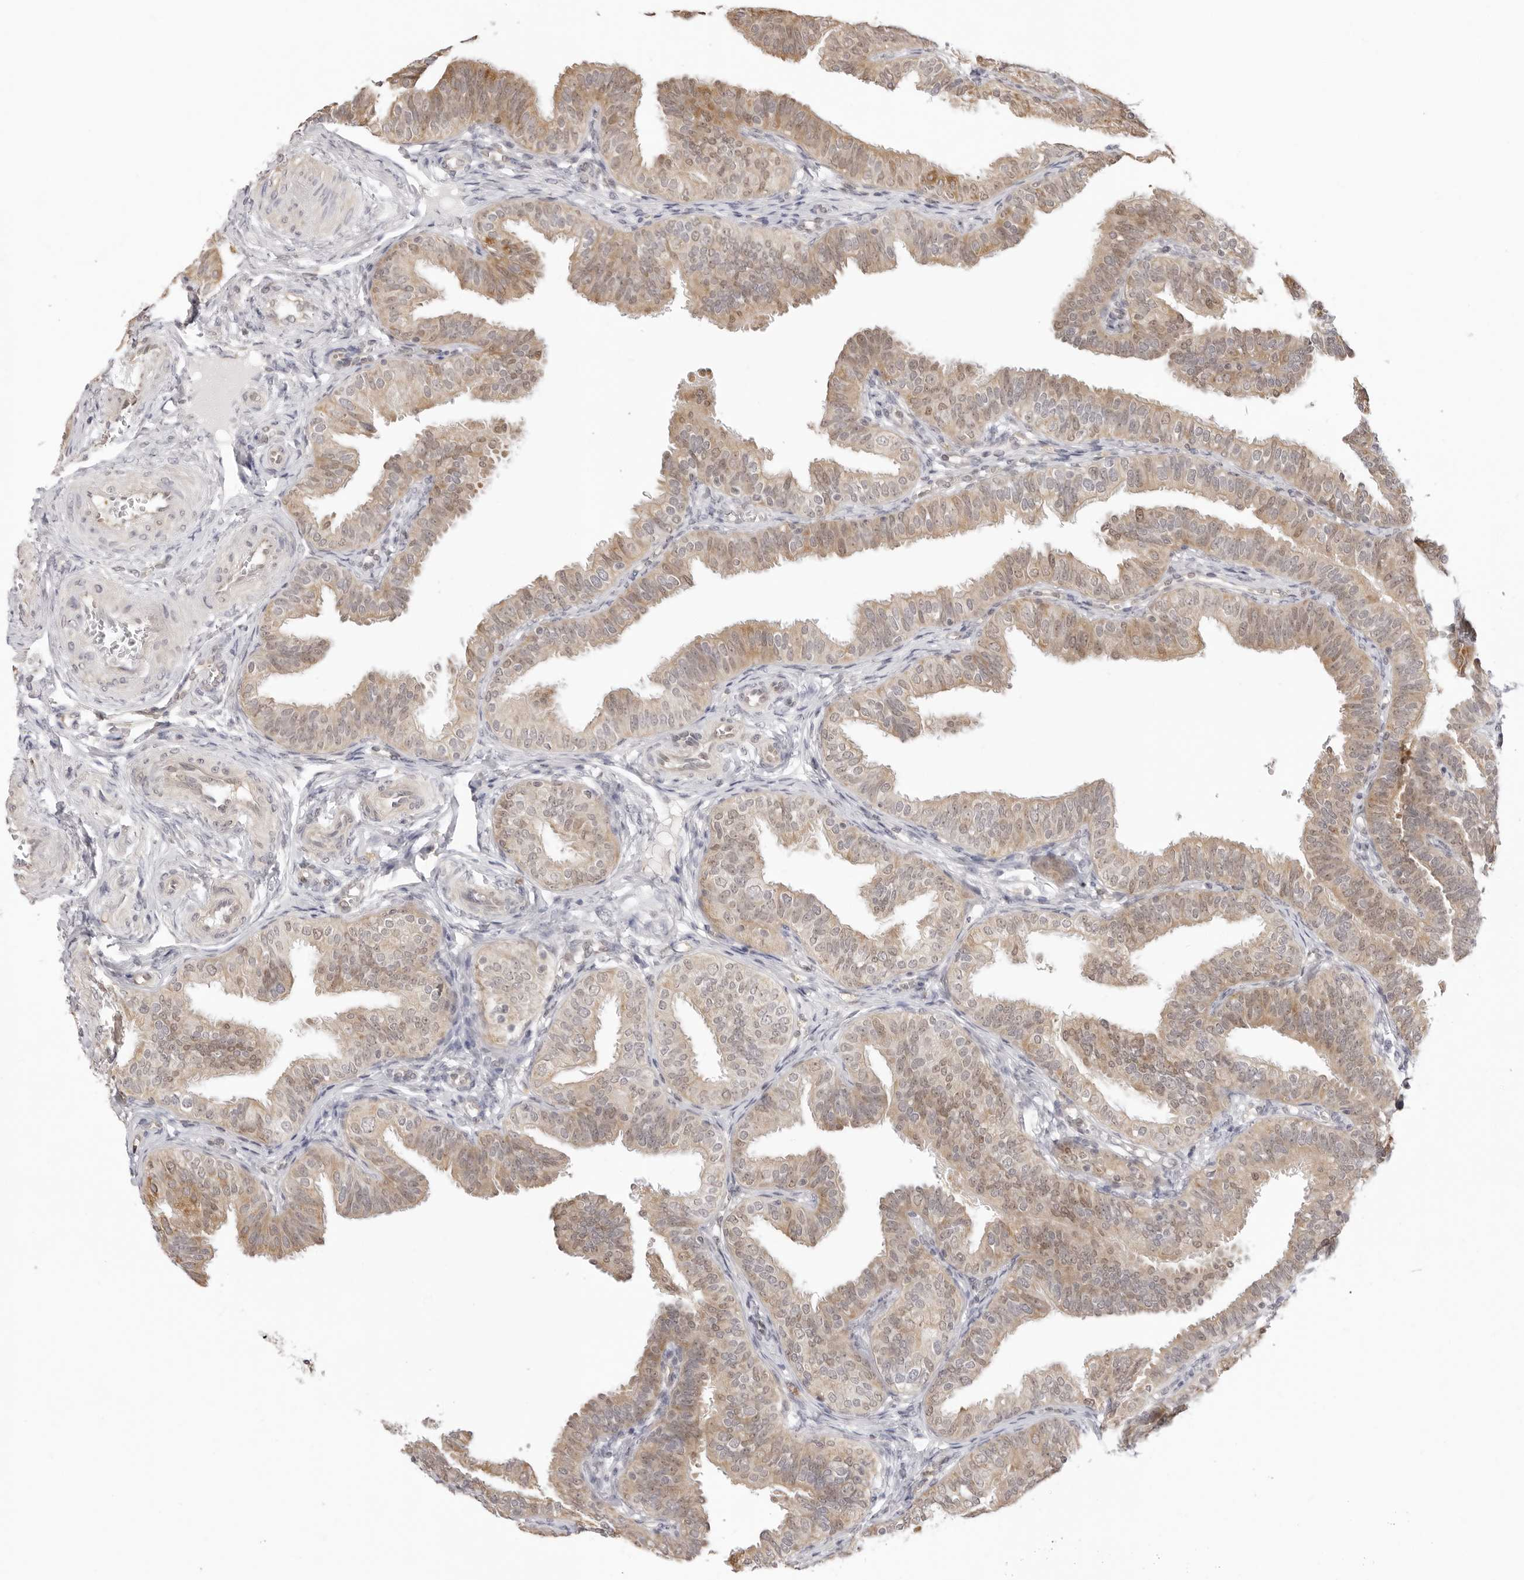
{"staining": {"intensity": "moderate", "quantity": ">75%", "location": "cytoplasmic/membranous"}, "tissue": "fallopian tube", "cell_type": "Glandular cells", "image_type": "normal", "snomed": [{"axis": "morphology", "description": "Normal tissue, NOS"}, {"axis": "topography", "description": "Fallopian tube"}], "caption": "Immunohistochemistry (IHC) (DAB (3,3'-diaminobenzidine)) staining of normal fallopian tube exhibits moderate cytoplasmic/membranous protein staining in approximately >75% of glandular cells. Immunohistochemistry (IHC) stains the protein of interest in brown and the nuclei are stained blue.", "gene": "FDPS", "patient": {"sex": "female", "age": 35}}